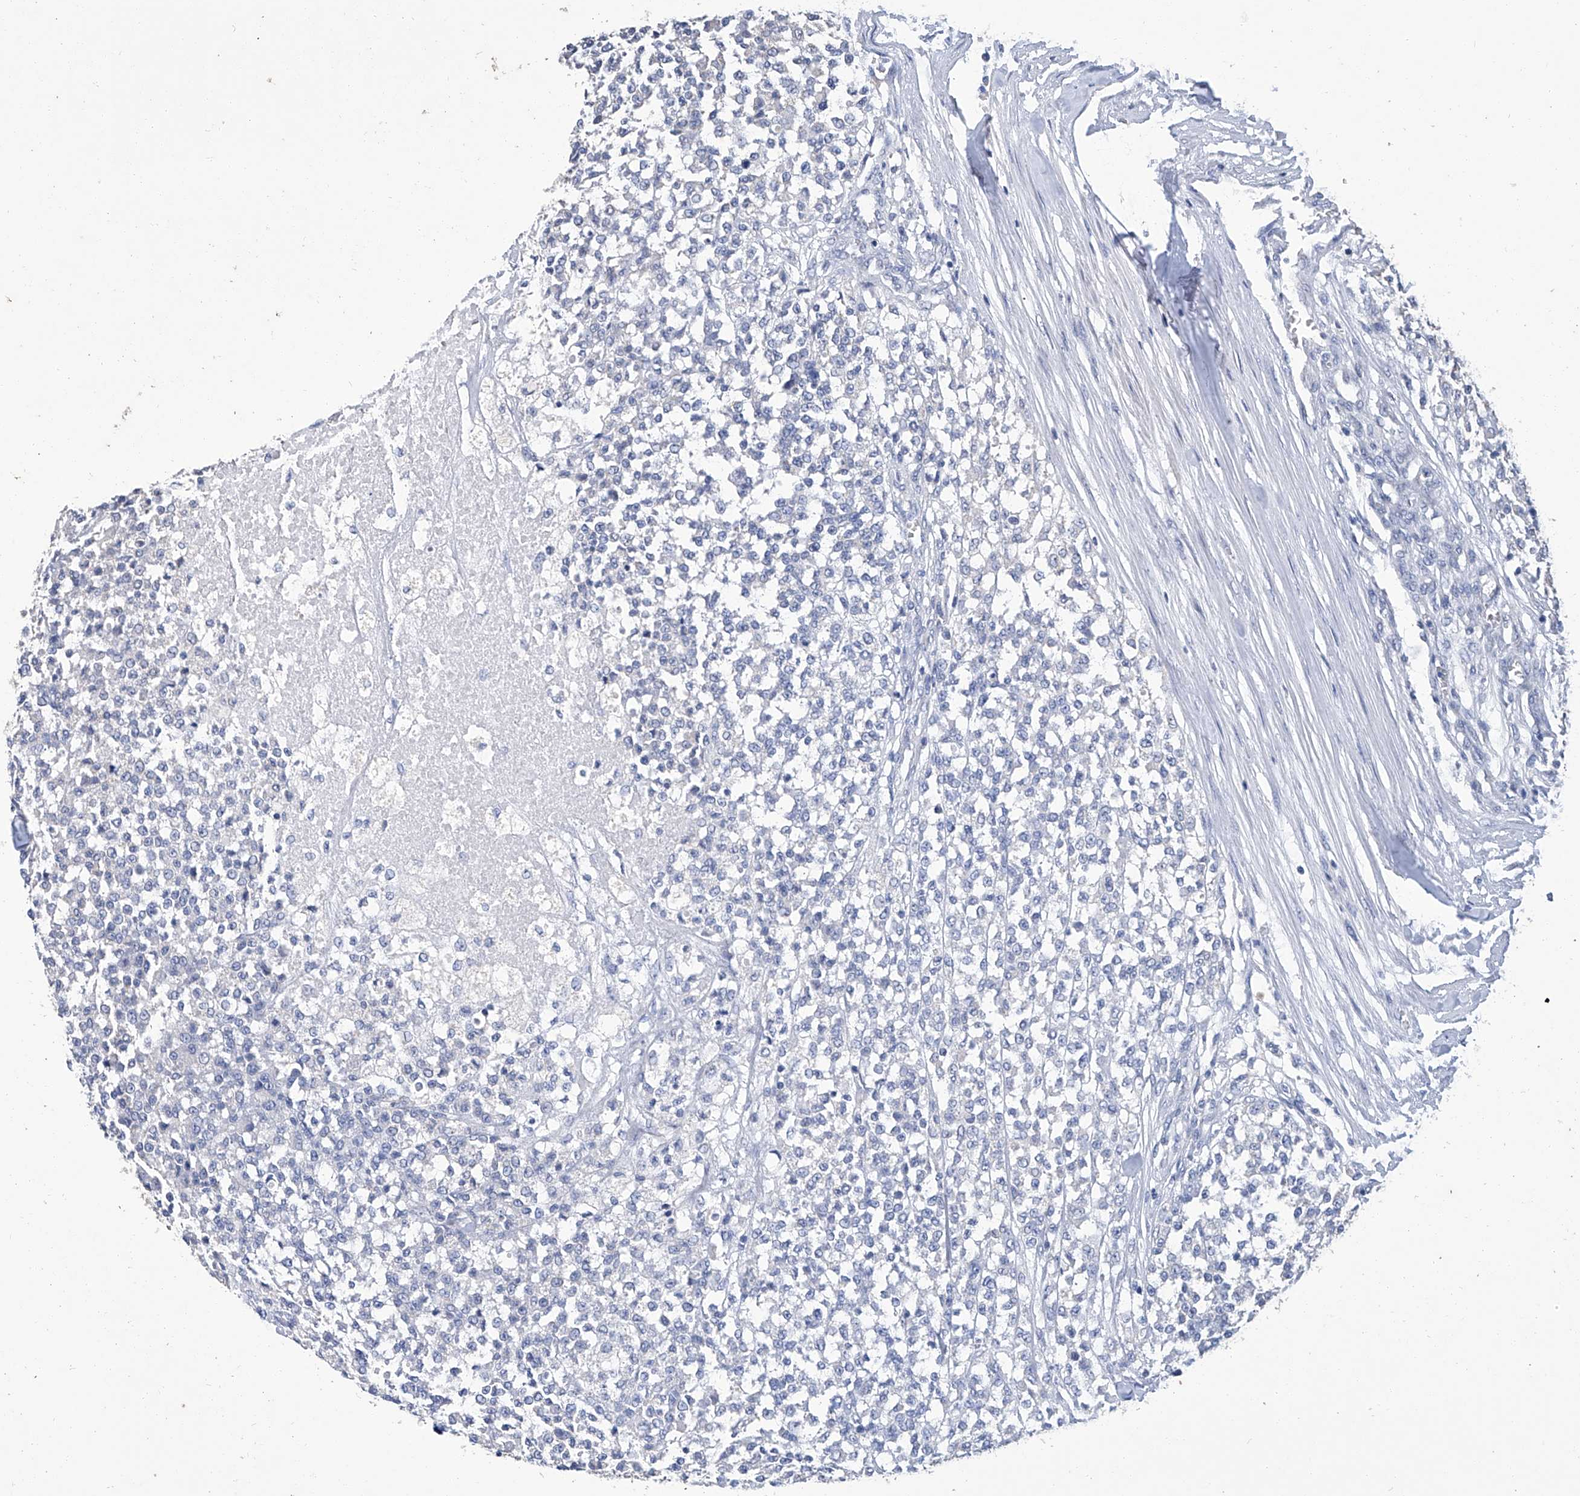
{"staining": {"intensity": "negative", "quantity": "none", "location": "none"}, "tissue": "testis cancer", "cell_type": "Tumor cells", "image_type": "cancer", "snomed": [{"axis": "morphology", "description": "Seminoma, NOS"}, {"axis": "topography", "description": "Testis"}], "caption": "This is an immunohistochemistry (IHC) histopathology image of human testis cancer (seminoma). There is no staining in tumor cells.", "gene": "GPT", "patient": {"sex": "male", "age": 59}}